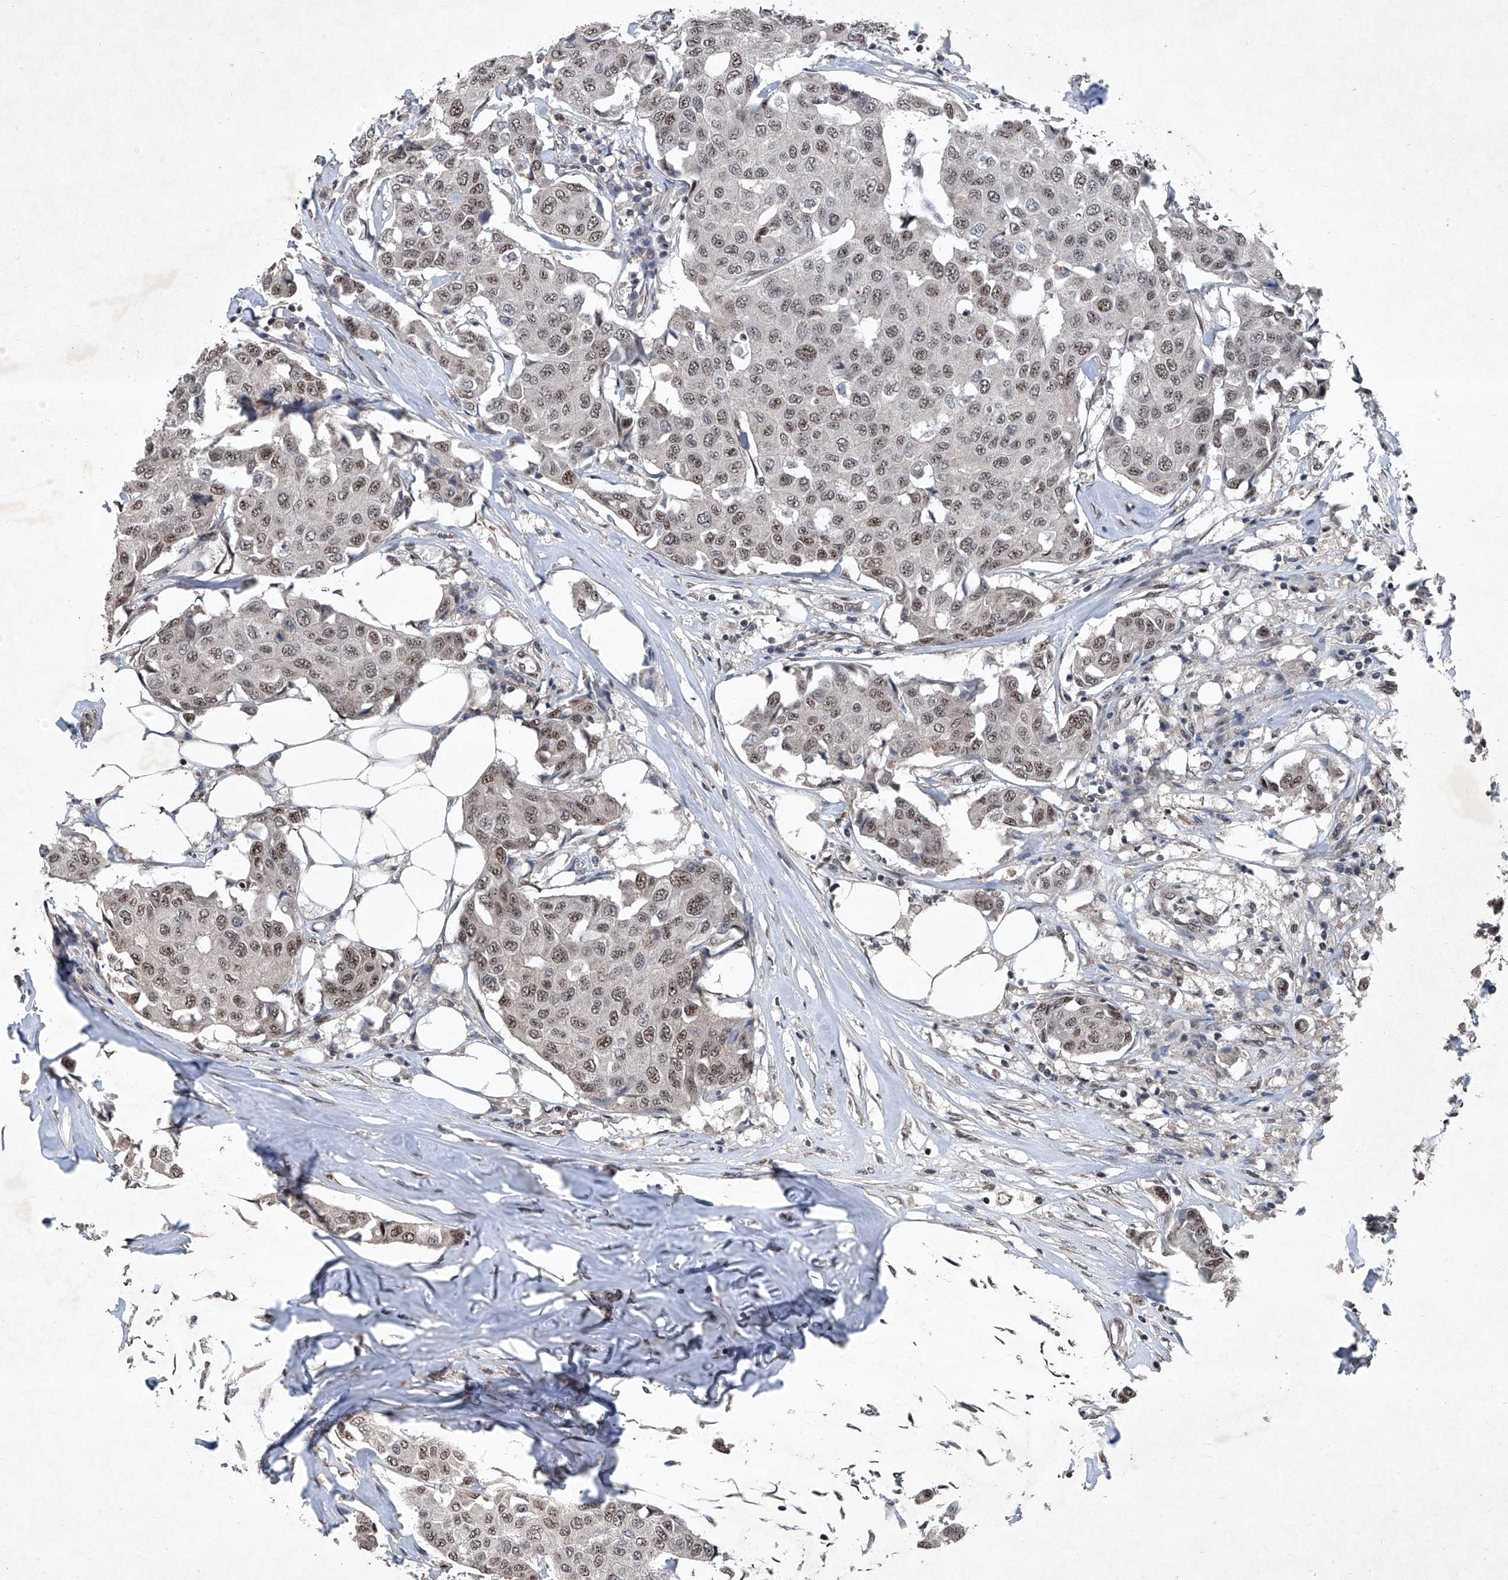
{"staining": {"intensity": "moderate", "quantity": ">75%", "location": "nuclear"}, "tissue": "breast cancer", "cell_type": "Tumor cells", "image_type": "cancer", "snomed": [{"axis": "morphology", "description": "Duct carcinoma"}, {"axis": "topography", "description": "Breast"}], "caption": "Protein expression analysis of human breast infiltrating ductal carcinoma reveals moderate nuclear positivity in about >75% of tumor cells. (Brightfield microscopy of DAB IHC at high magnification).", "gene": "DDX39B", "patient": {"sex": "female", "age": 80}}